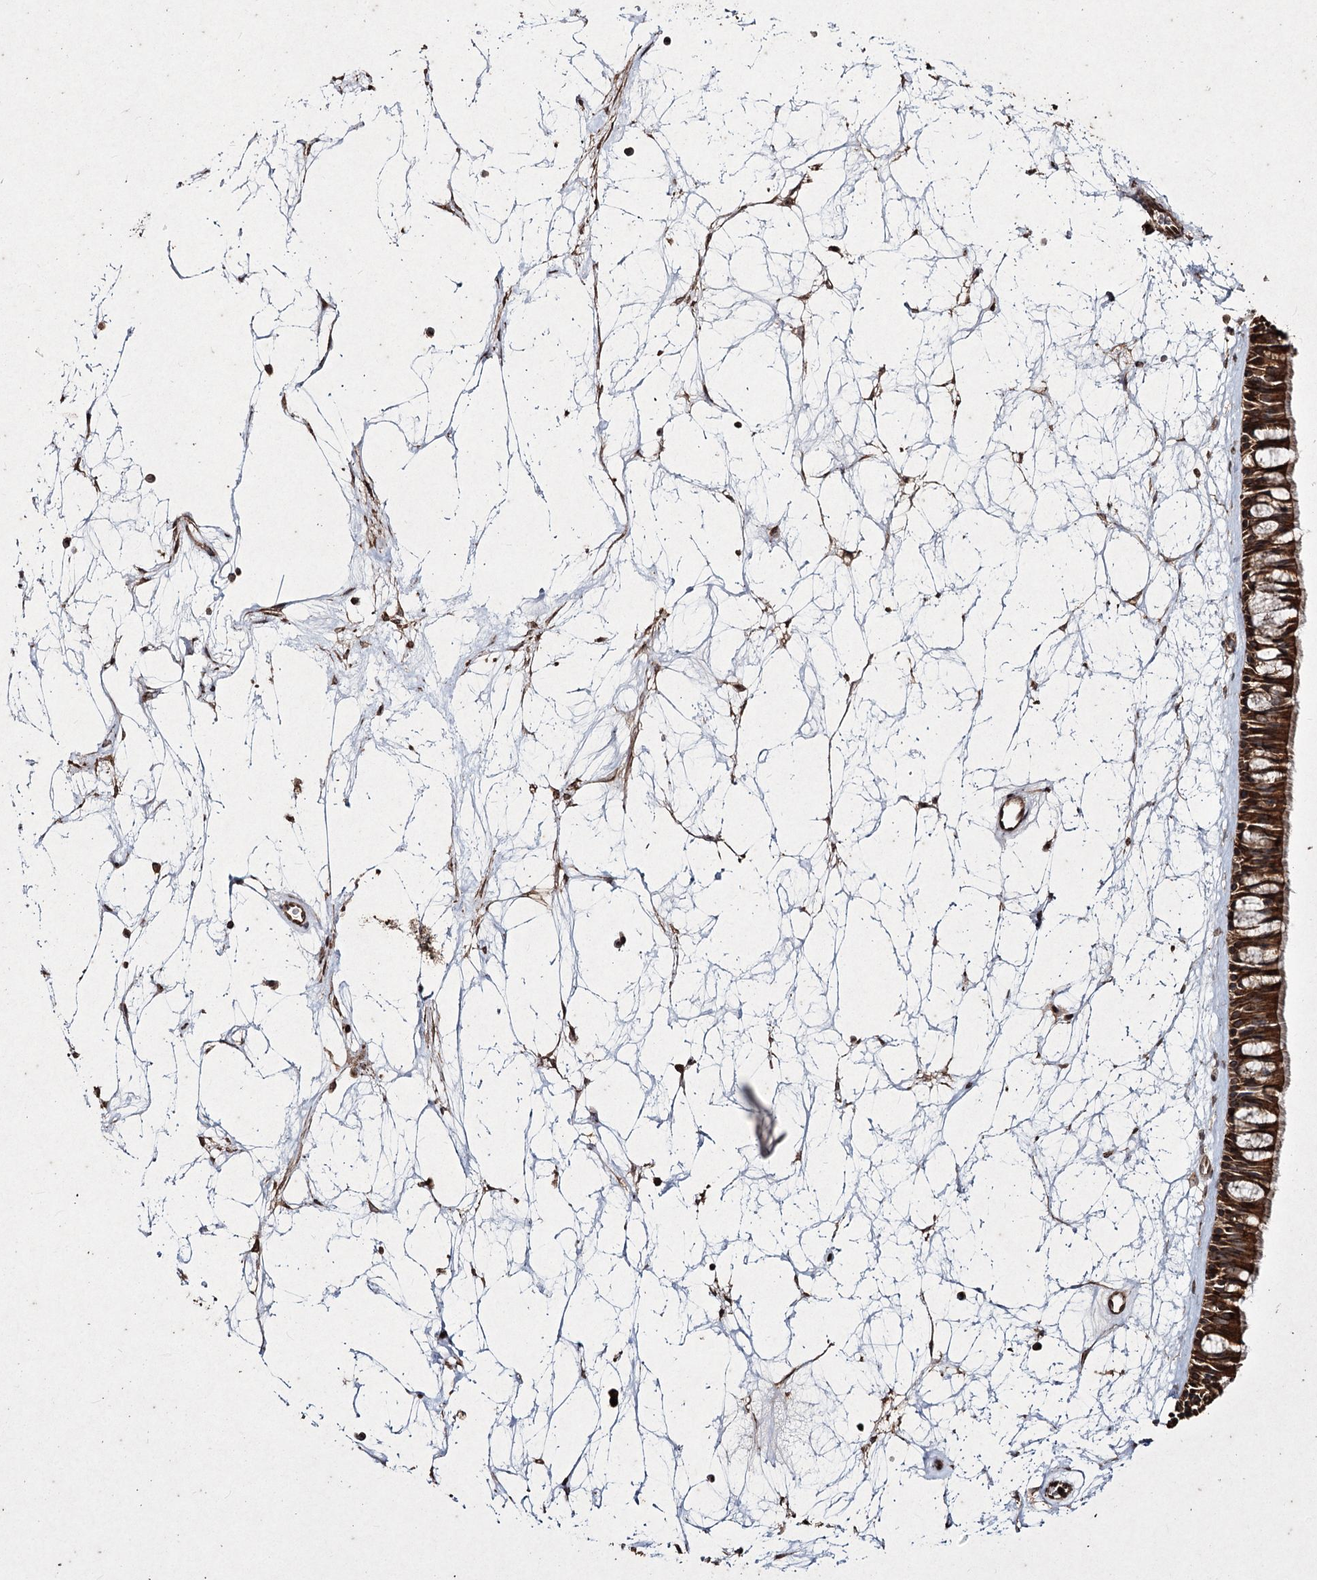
{"staining": {"intensity": "strong", "quantity": ">75%", "location": "cytoplasmic/membranous"}, "tissue": "nasopharynx", "cell_type": "Respiratory epithelial cells", "image_type": "normal", "snomed": [{"axis": "morphology", "description": "Normal tissue, NOS"}, {"axis": "topography", "description": "Nasopharynx"}], "caption": "This micrograph displays unremarkable nasopharynx stained with immunohistochemistry (IHC) to label a protein in brown. The cytoplasmic/membranous of respiratory epithelial cells show strong positivity for the protein. Nuclei are counter-stained blue.", "gene": "PRC1", "patient": {"sex": "male", "age": 64}}